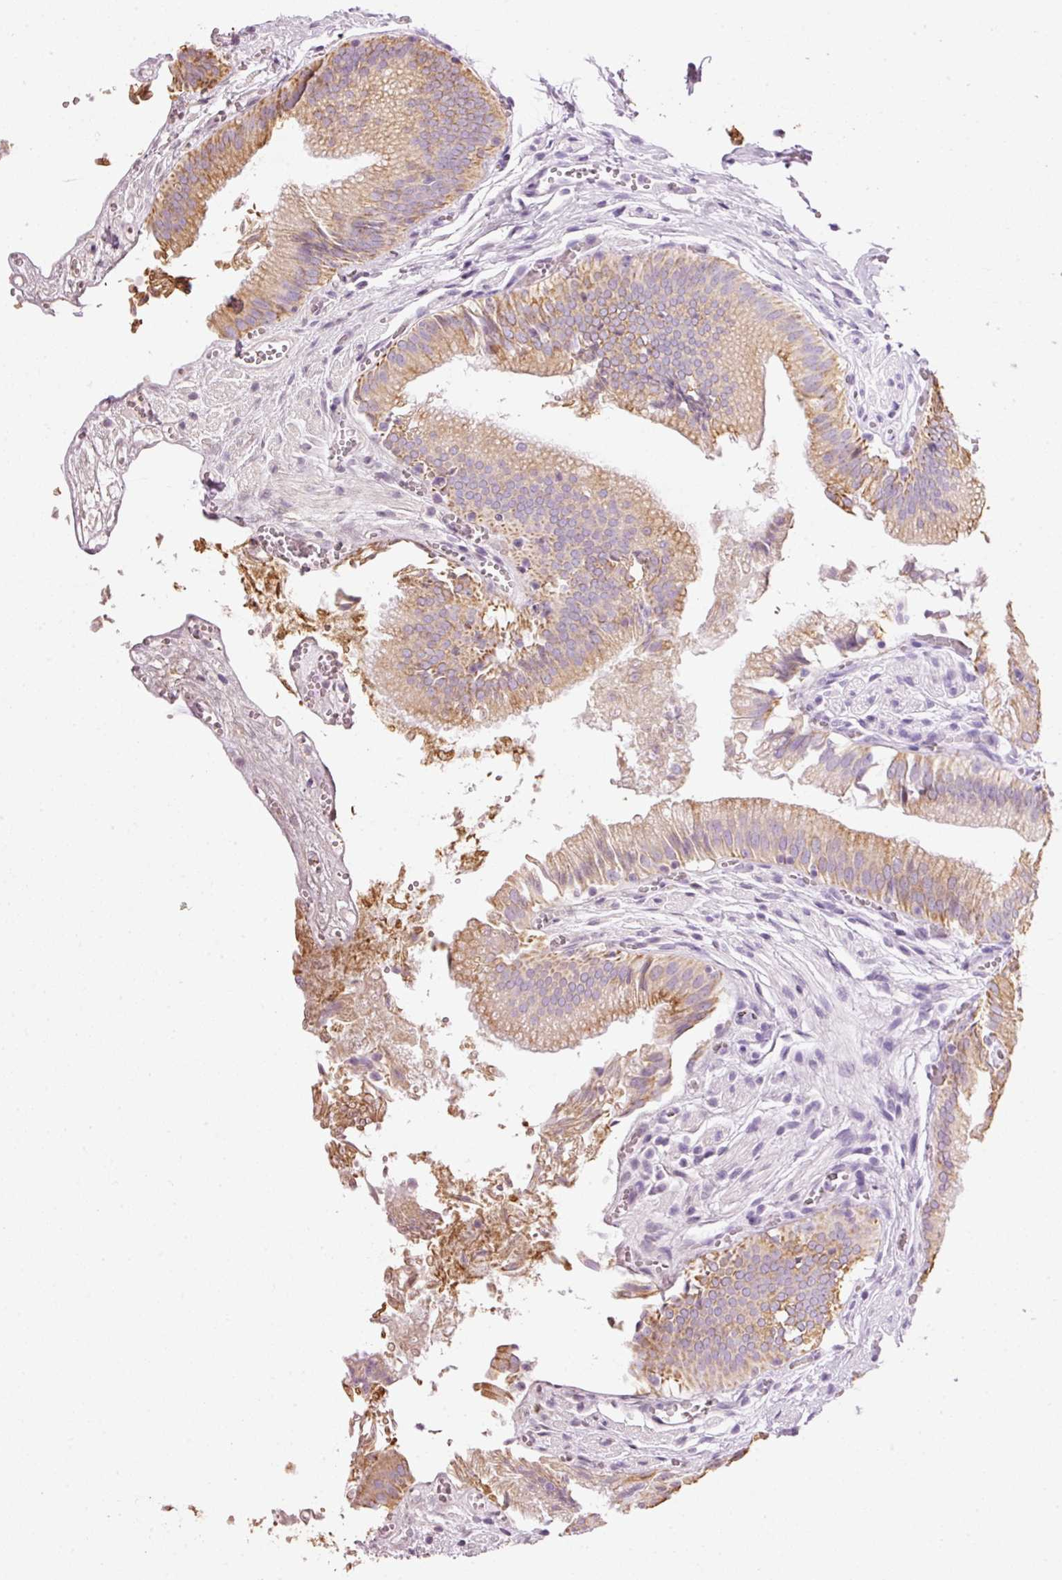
{"staining": {"intensity": "moderate", "quantity": "25%-75%", "location": "cytoplasmic/membranous"}, "tissue": "gallbladder", "cell_type": "Glandular cells", "image_type": "normal", "snomed": [{"axis": "morphology", "description": "Normal tissue, NOS"}, {"axis": "topography", "description": "Gallbladder"}, {"axis": "topography", "description": "Peripheral nerve tissue"}], "caption": "Benign gallbladder displays moderate cytoplasmic/membranous staining in approximately 25%-75% of glandular cells, visualized by immunohistochemistry. Using DAB (3,3'-diaminobenzidine) (brown) and hematoxylin (blue) stains, captured at high magnification using brightfield microscopy.", "gene": "CARD16", "patient": {"sex": "male", "age": 17}}